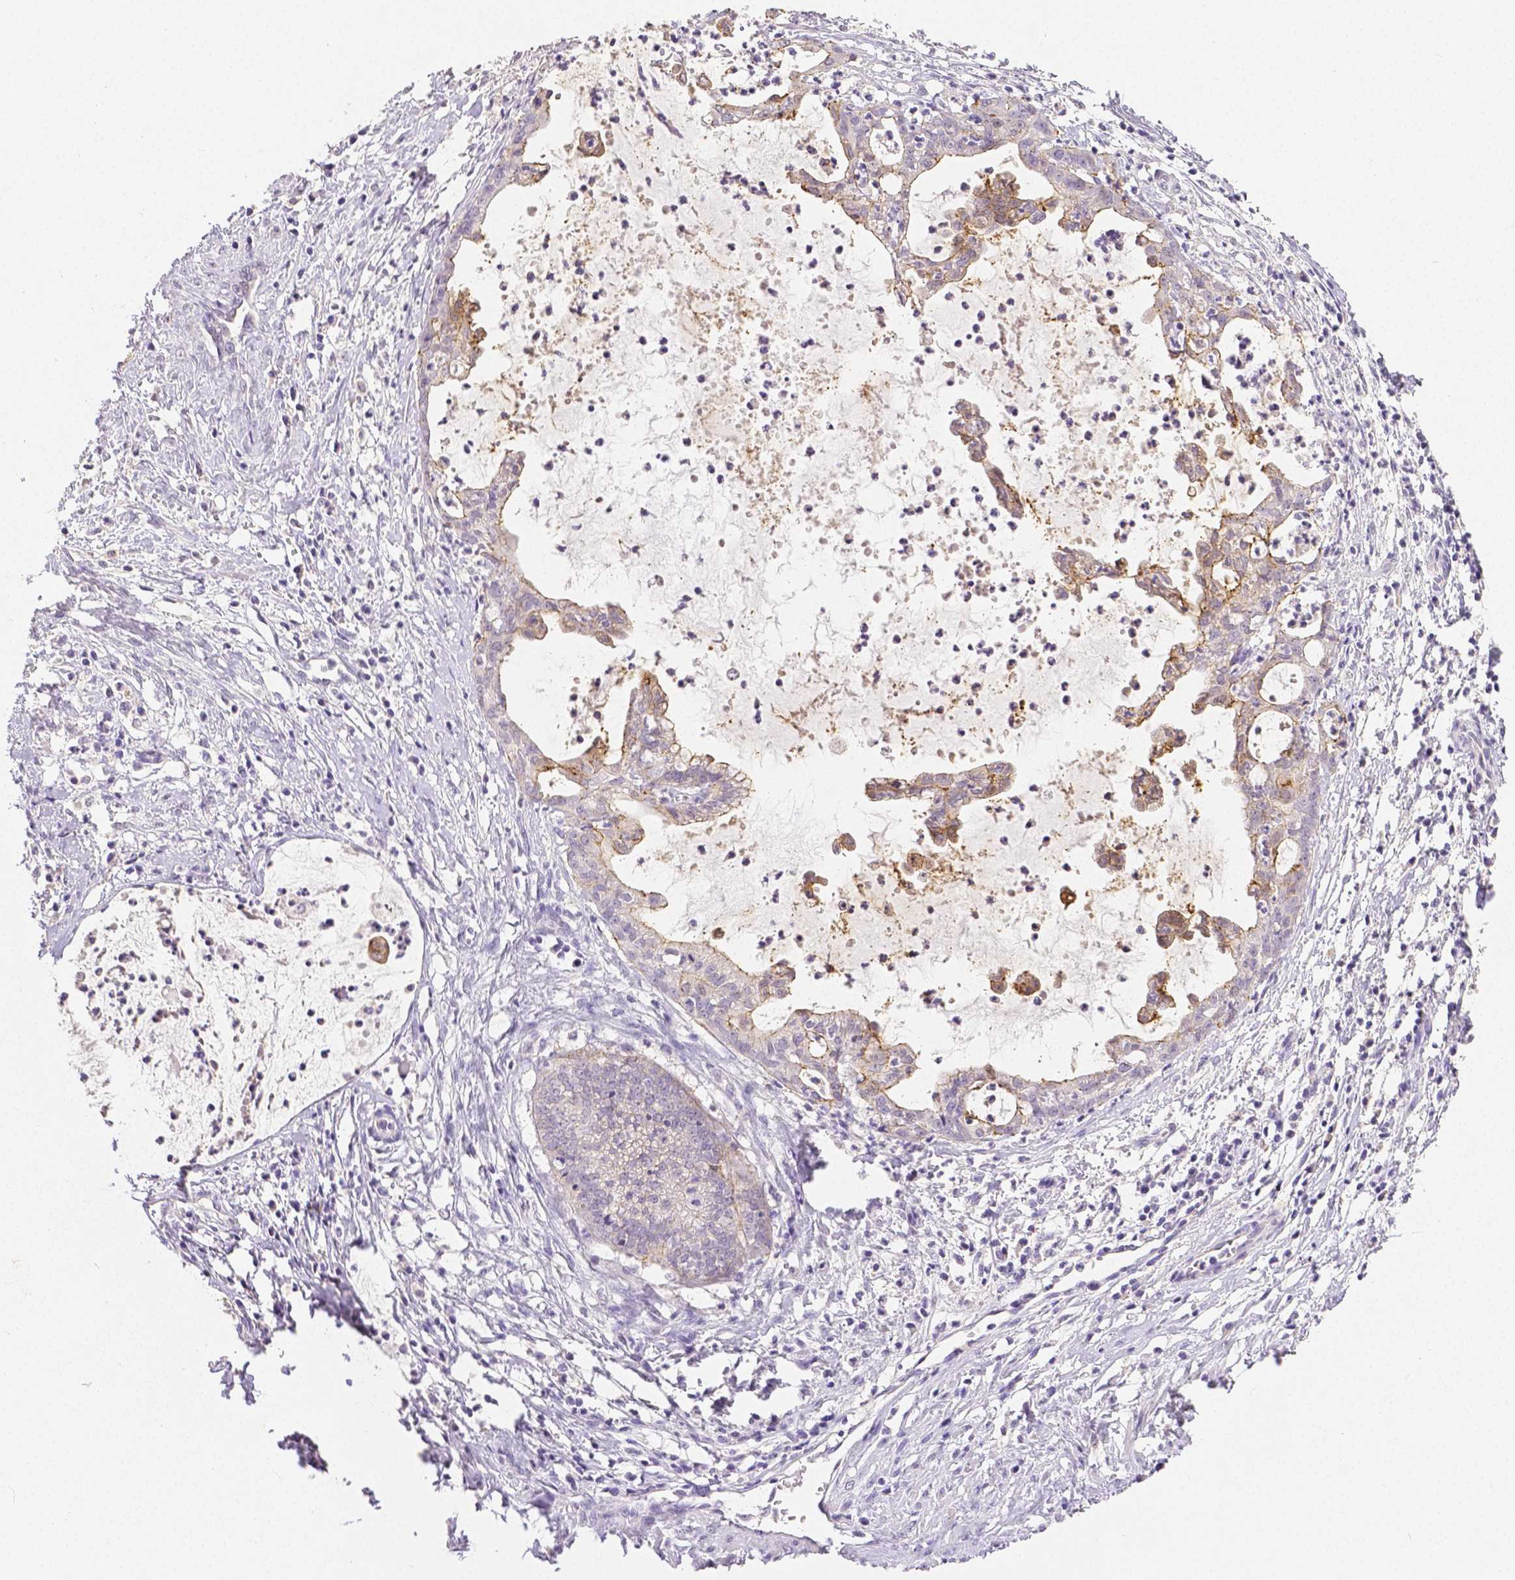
{"staining": {"intensity": "moderate", "quantity": "<25%", "location": "cytoplasmic/membranous"}, "tissue": "cervical cancer", "cell_type": "Tumor cells", "image_type": "cancer", "snomed": [{"axis": "morphology", "description": "Normal tissue, NOS"}, {"axis": "morphology", "description": "Adenocarcinoma, NOS"}, {"axis": "topography", "description": "Cervix"}], "caption": "Cervical adenocarcinoma stained with a brown dye reveals moderate cytoplasmic/membranous positive staining in approximately <25% of tumor cells.", "gene": "OCLN", "patient": {"sex": "female", "age": 38}}